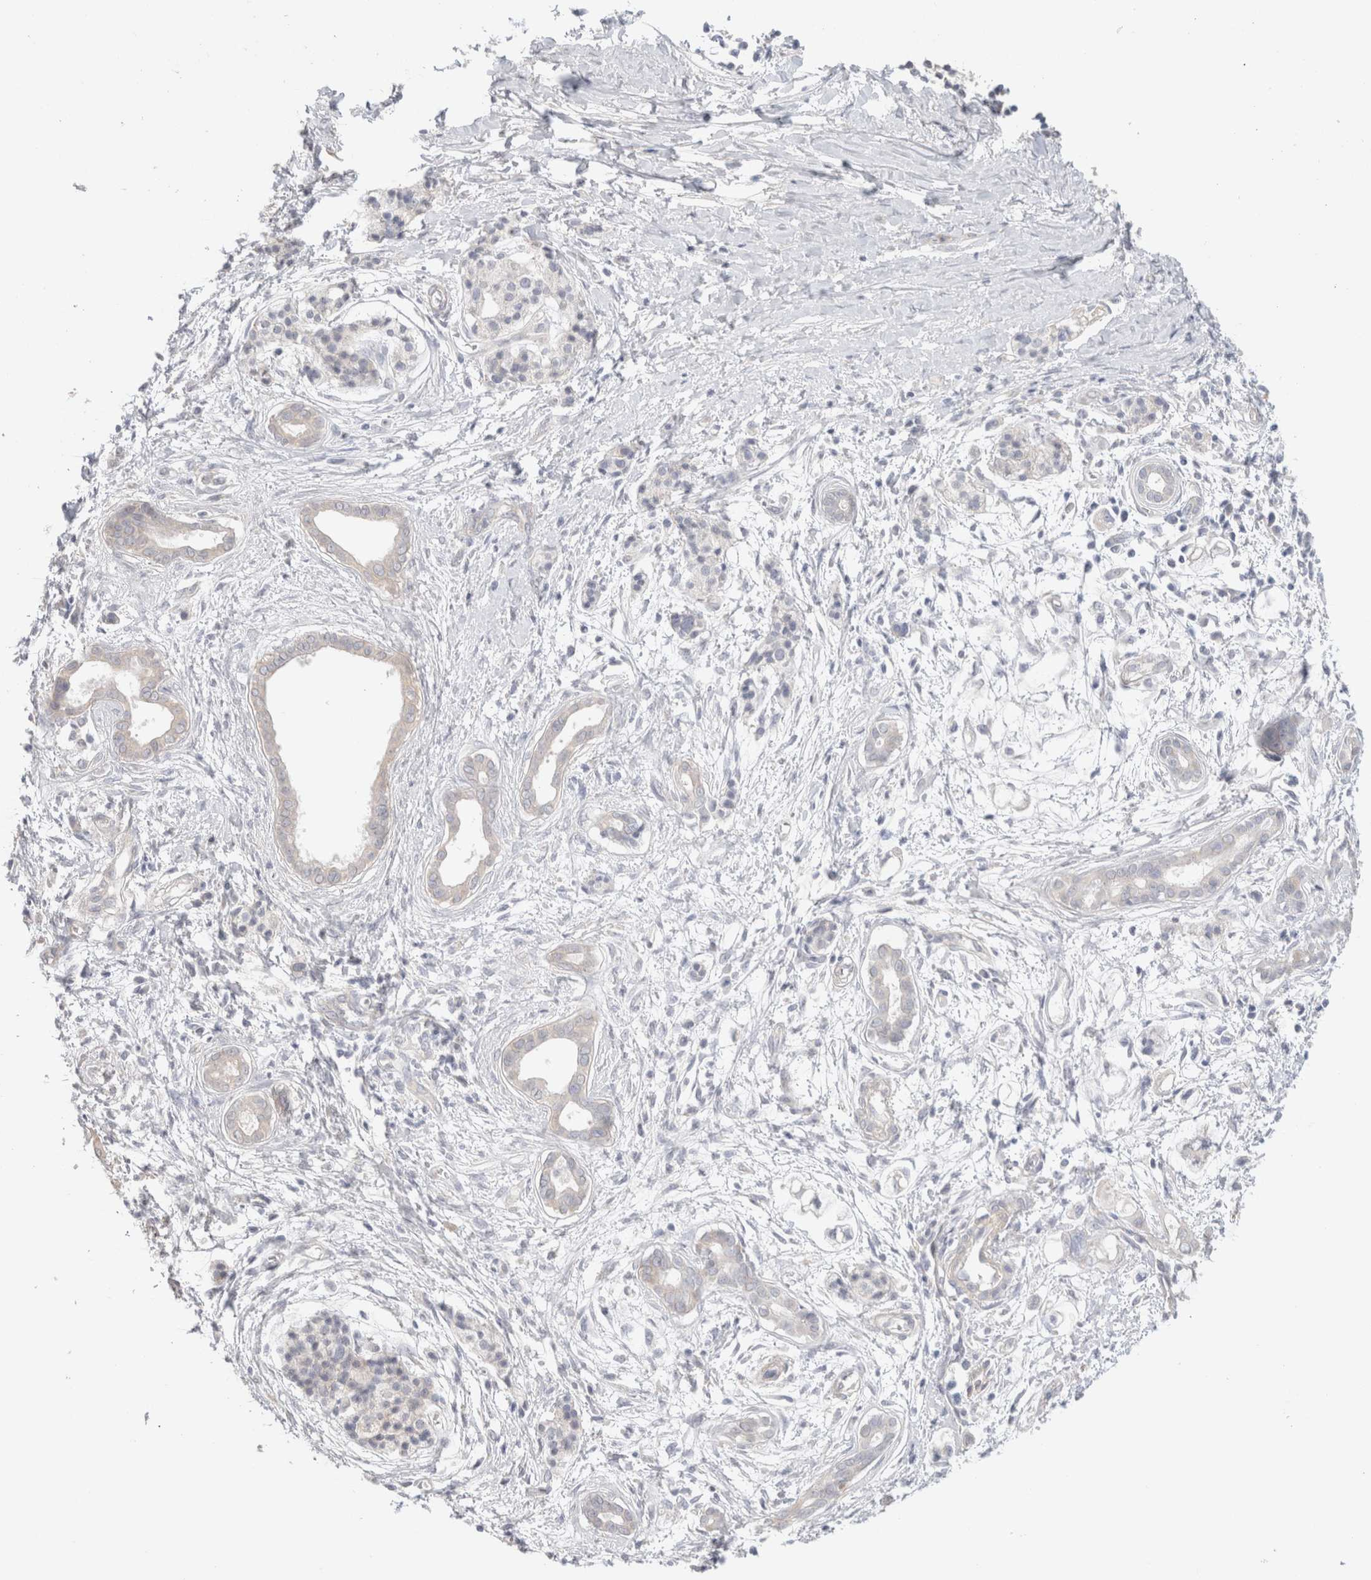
{"staining": {"intensity": "negative", "quantity": "none", "location": "none"}, "tissue": "pancreatic cancer", "cell_type": "Tumor cells", "image_type": "cancer", "snomed": [{"axis": "morphology", "description": "Adenocarcinoma, NOS"}, {"axis": "topography", "description": "Pancreas"}], "caption": "Immunohistochemical staining of human pancreatic adenocarcinoma exhibits no significant expression in tumor cells. (Stains: DAB IHC with hematoxylin counter stain, Microscopy: brightfield microscopy at high magnification).", "gene": "DMD", "patient": {"sex": "male", "age": 59}}